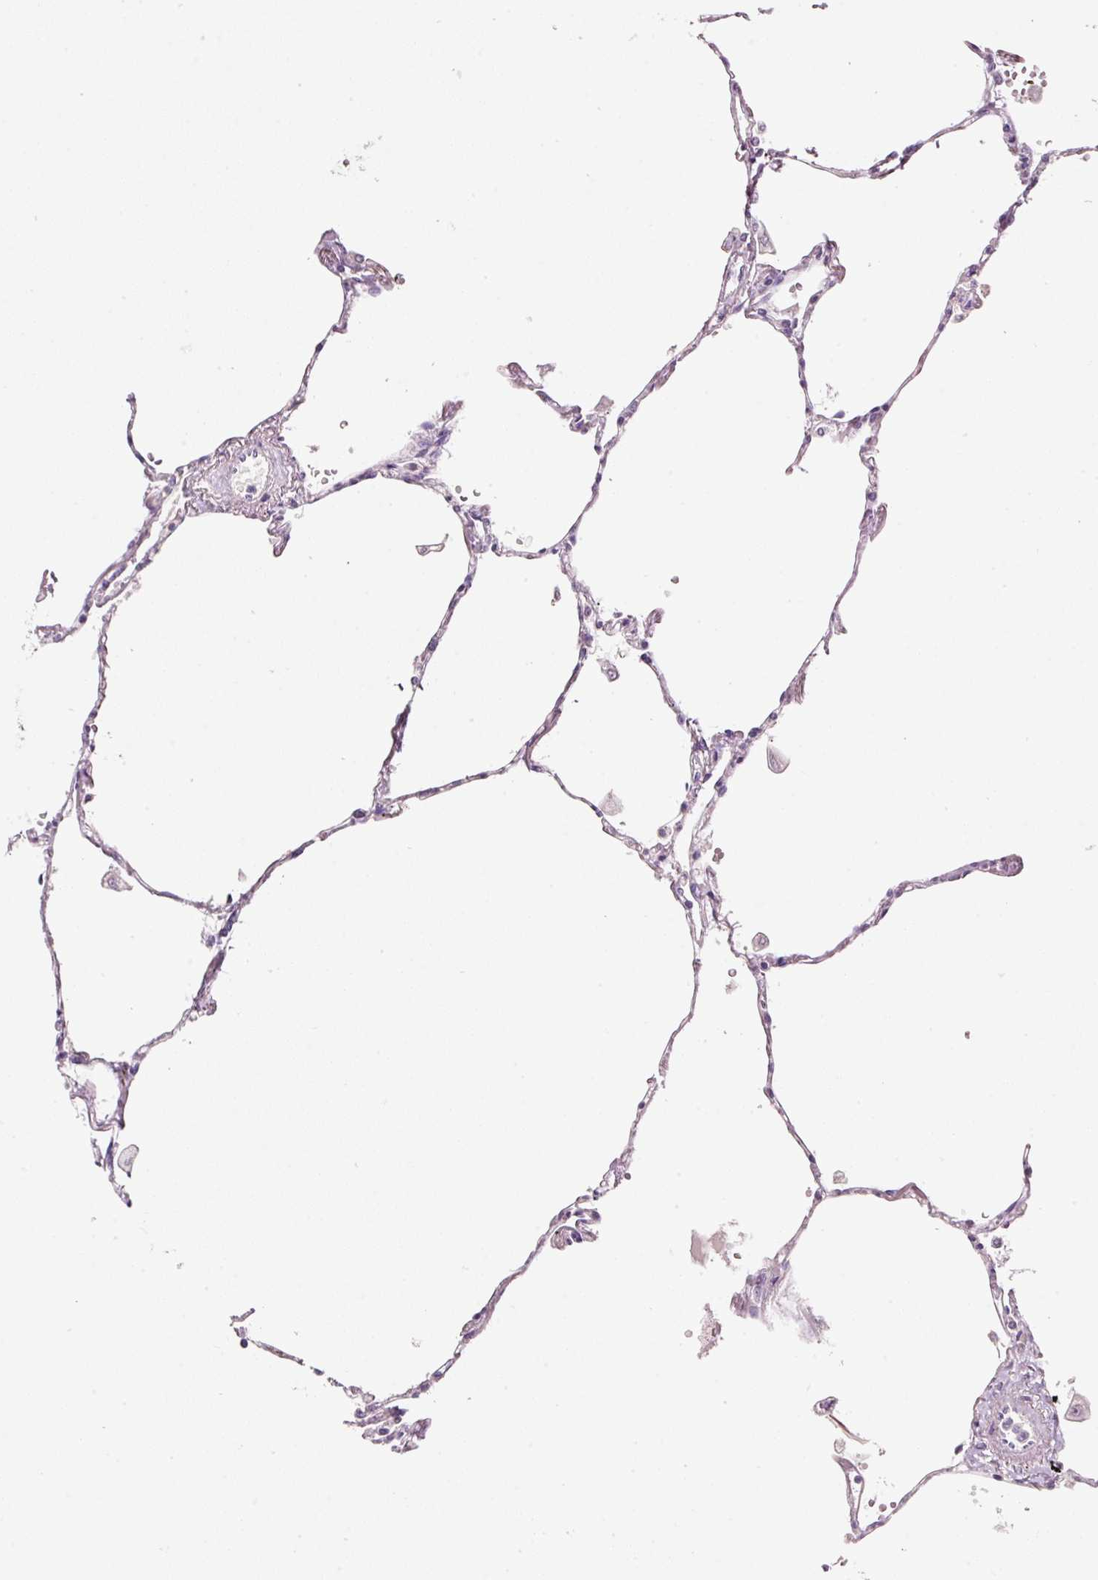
{"staining": {"intensity": "weak", "quantity": "25%-75%", "location": "cytoplasmic/membranous"}, "tissue": "lung", "cell_type": "Alveolar cells", "image_type": "normal", "snomed": [{"axis": "morphology", "description": "Normal tissue, NOS"}, {"axis": "topography", "description": "Lung"}], "caption": "IHC staining of unremarkable lung, which exhibits low levels of weak cytoplasmic/membranous positivity in approximately 25%-75% of alveolar cells indicating weak cytoplasmic/membranous protein staining. The staining was performed using DAB (3,3'-diaminobenzidine) (brown) for protein detection and nuclei were counterstained in hematoxylin (blue).", "gene": "FAM78B", "patient": {"sex": "female", "age": 67}}